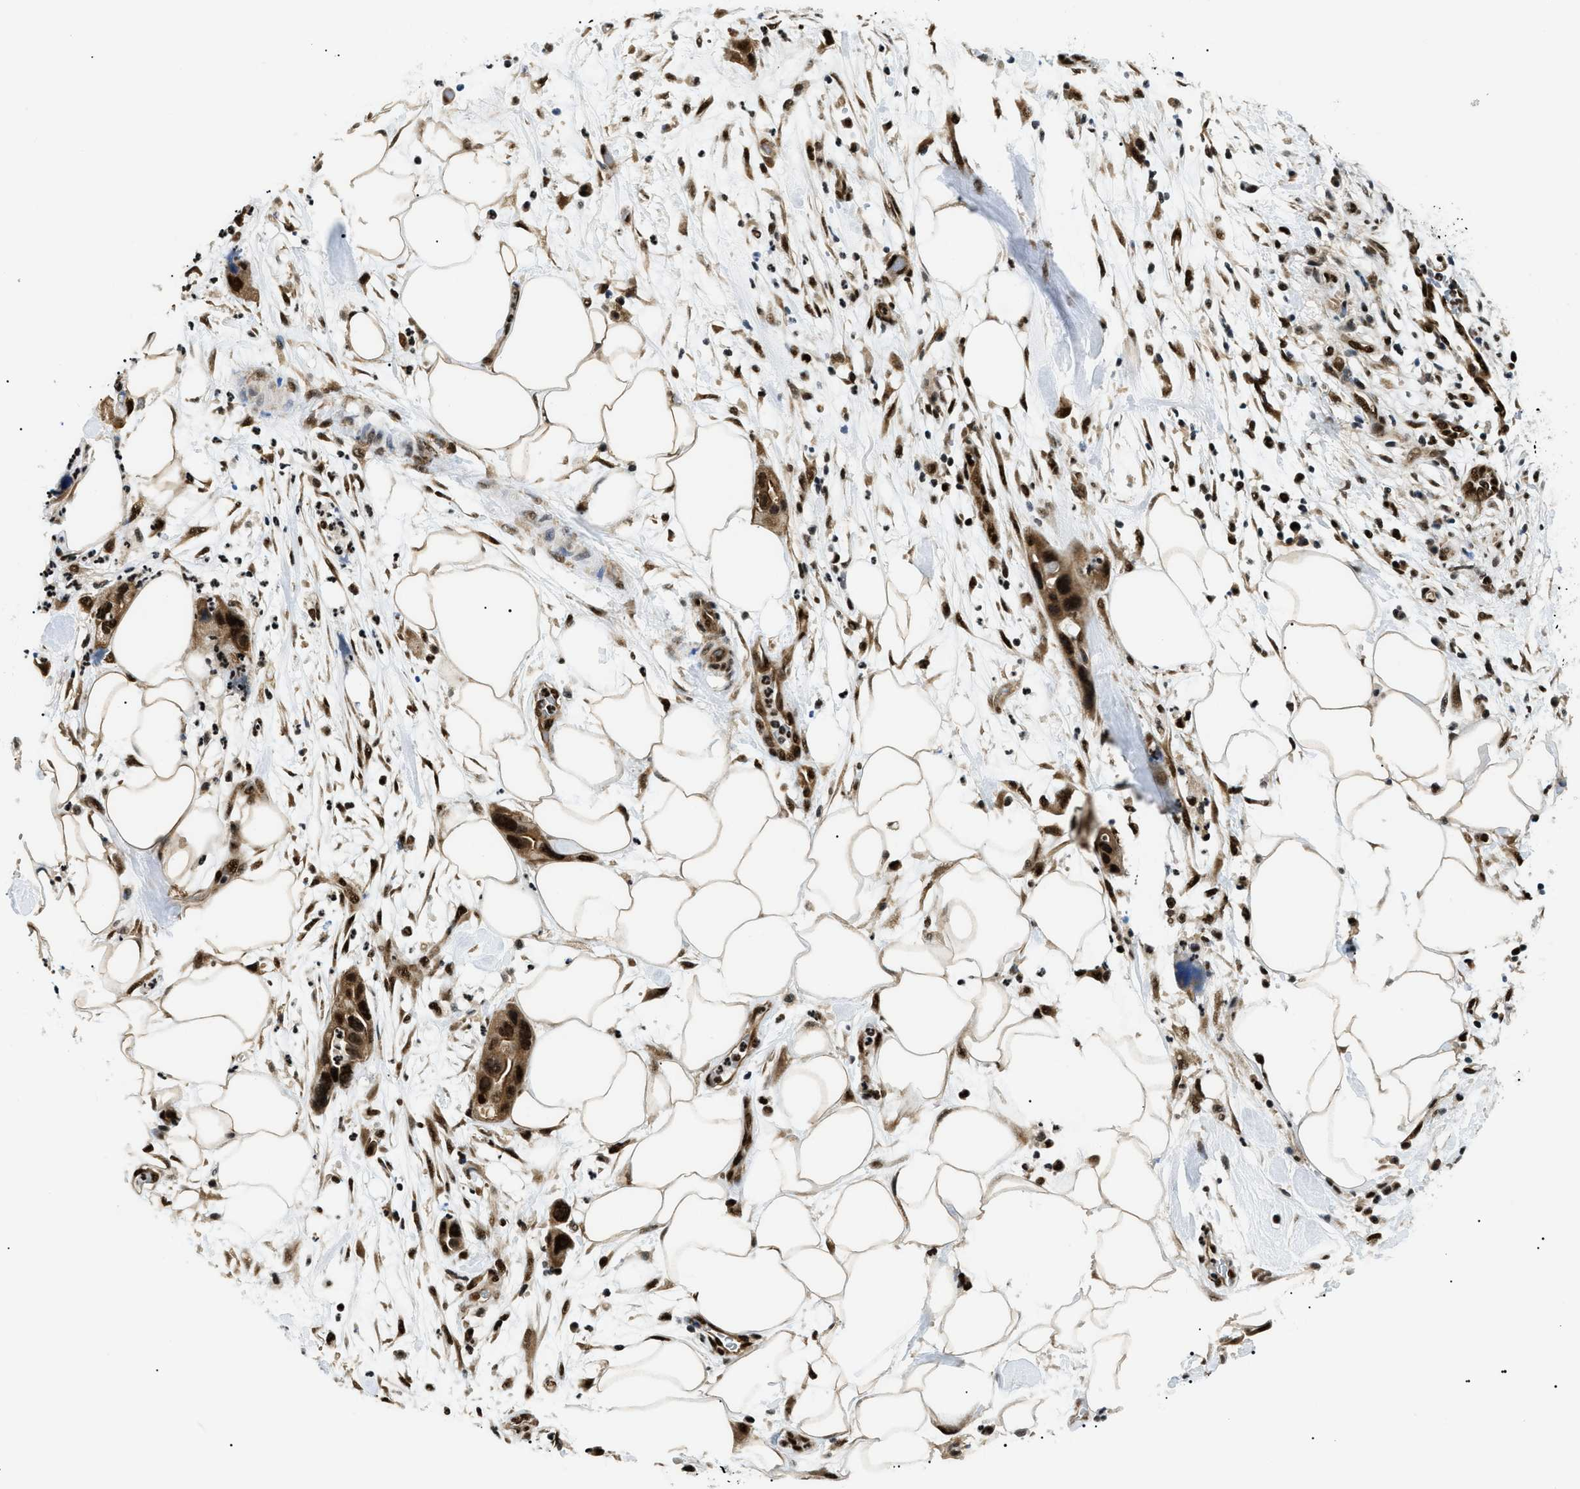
{"staining": {"intensity": "strong", "quantity": ">75%", "location": "cytoplasmic/membranous,nuclear"}, "tissue": "pancreatic cancer", "cell_type": "Tumor cells", "image_type": "cancer", "snomed": [{"axis": "morphology", "description": "Adenocarcinoma, NOS"}, {"axis": "topography", "description": "Pancreas"}], "caption": "Human adenocarcinoma (pancreatic) stained for a protein (brown) demonstrates strong cytoplasmic/membranous and nuclear positive expression in approximately >75% of tumor cells.", "gene": "CWC25", "patient": {"sex": "female", "age": 71}}